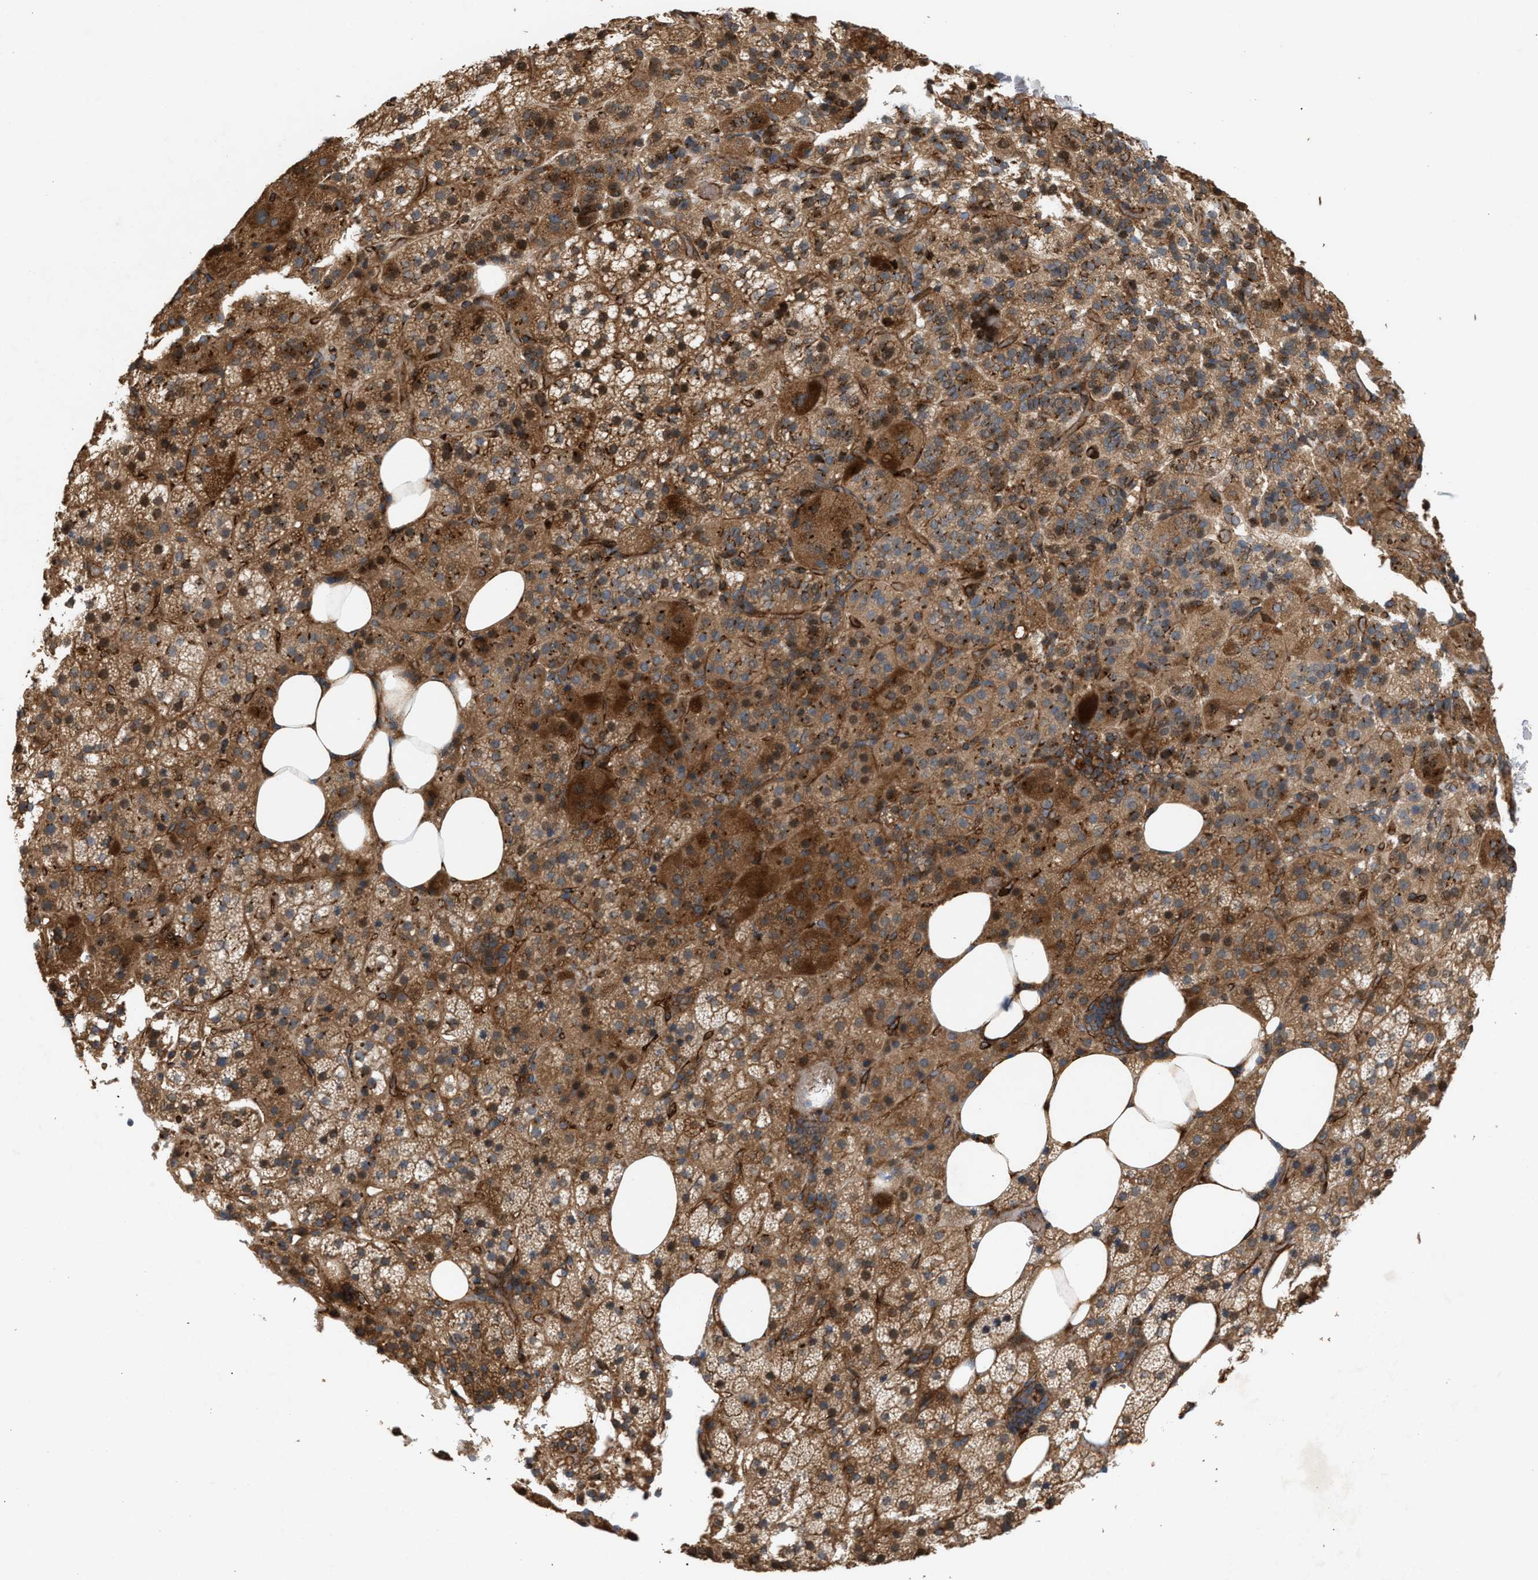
{"staining": {"intensity": "strong", "quantity": ">75%", "location": "cytoplasmic/membranous"}, "tissue": "adrenal gland", "cell_type": "Glandular cells", "image_type": "normal", "snomed": [{"axis": "morphology", "description": "Normal tissue, NOS"}, {"axis": "topography", "description": "Adrenal gland"}], "caption": "Immunohistochemical staining of benign adrenal gland exhibits high levels of strong cytoplasmic/membranous expression in approximately >75% of glandular cells. The staining was performed using DAB (3,3'-diaminobenzidine), with brown indicating positive protein expression. Nuclei are stained blue with hematoxylin.", "gene": "GCC1", "patient": {"sex": "female", "age": 59}}